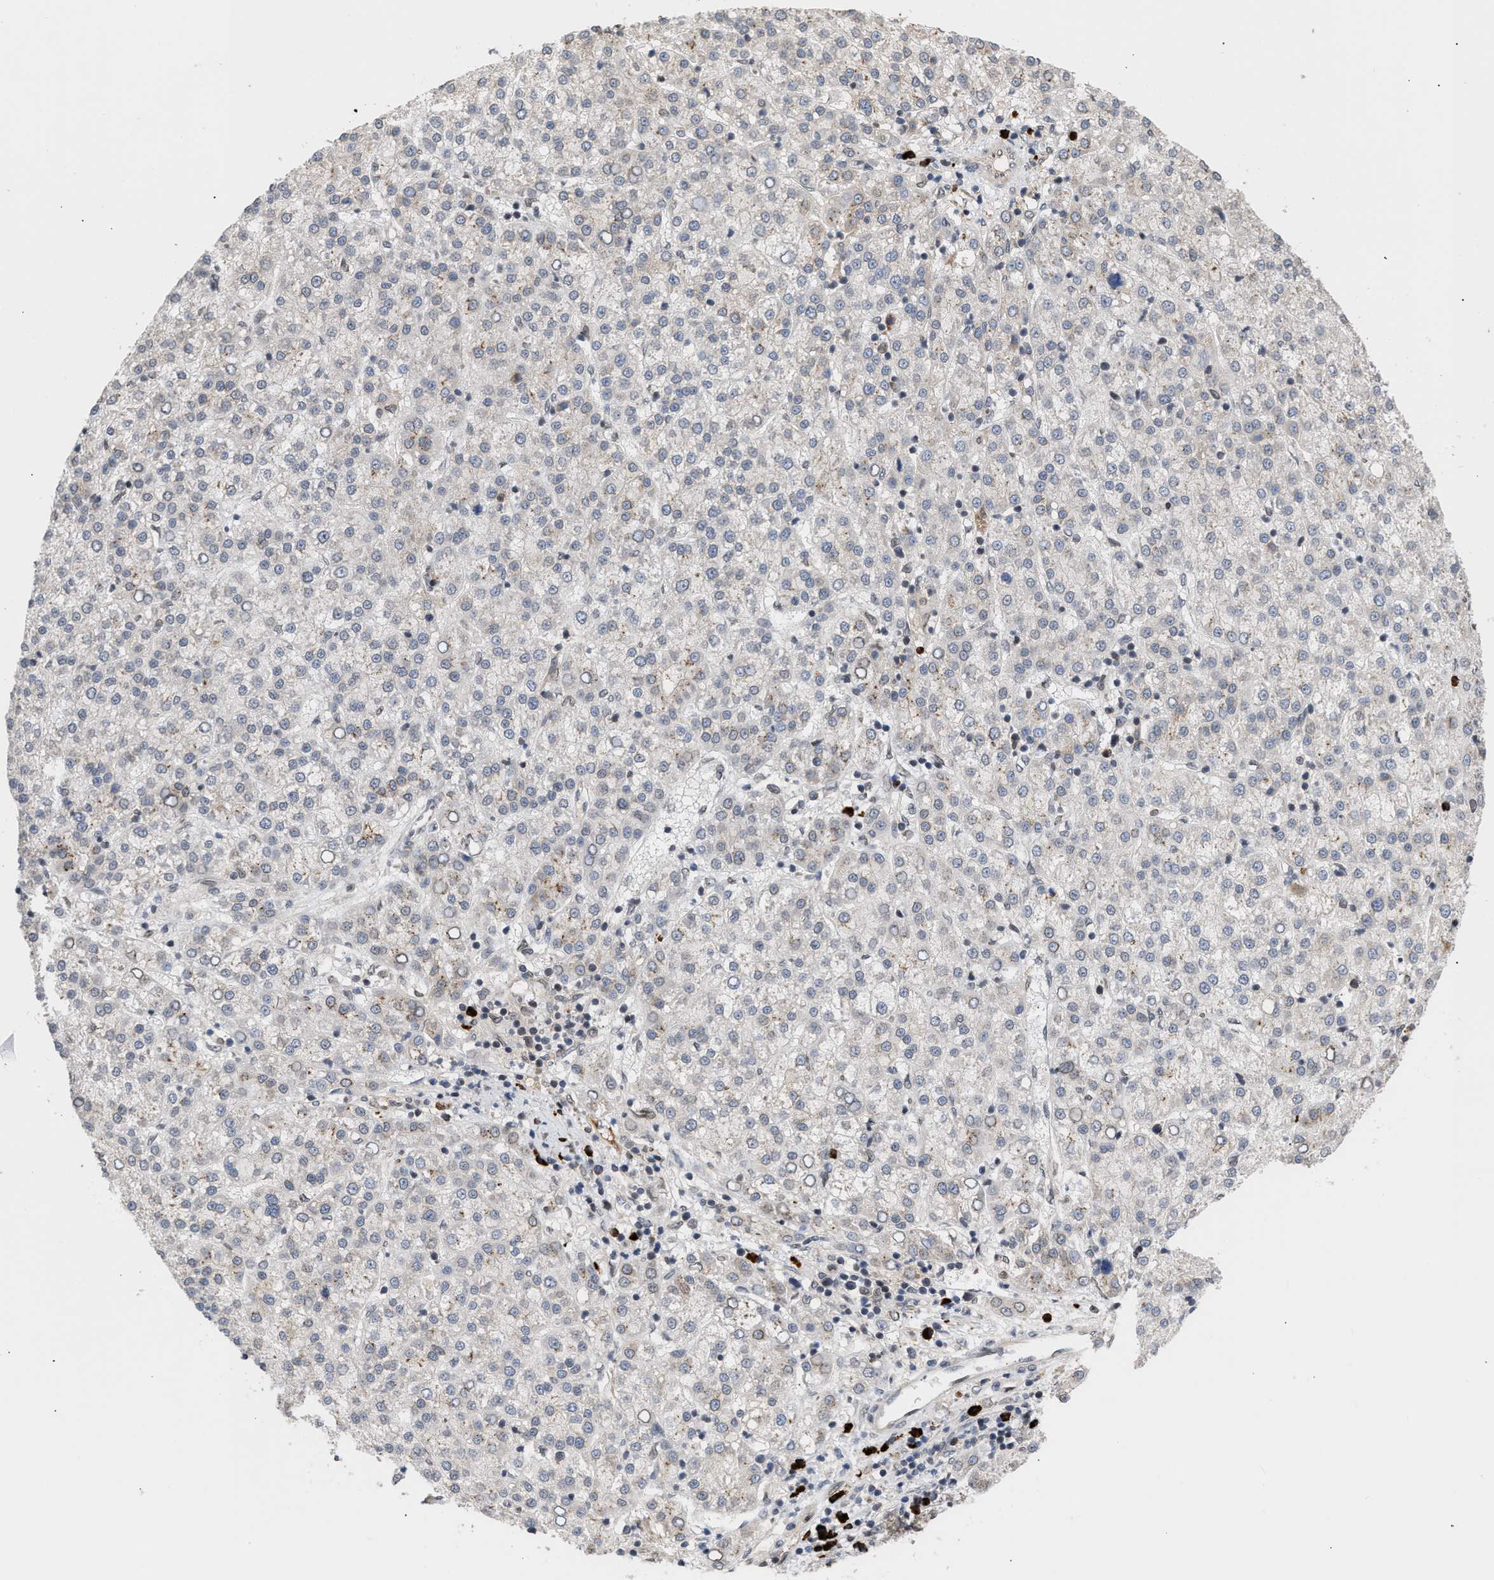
{"staining": {"intensity": "negative", "quantity": "none", "location": "none"}, "tissue": "liver cancer", "cell_type": "Tumor cells", "image_type": "cancer", "snomed": [{"axis": "morphology", "description": "Carcinoma, Hepatocellular, NOS"}, {"axis": "topography", "description": "Liver"}], "caption": "Immunohistochemical staining of hepatocellular carcinoma (liver) shows no significant positivity in tumor cells. (DAB (3,3'-diaminobenzidine) IHC visualized using brightfield microscopy, high magnification).", "gene": "NUP62", "patient": {"sex": "female", "age": 58}}